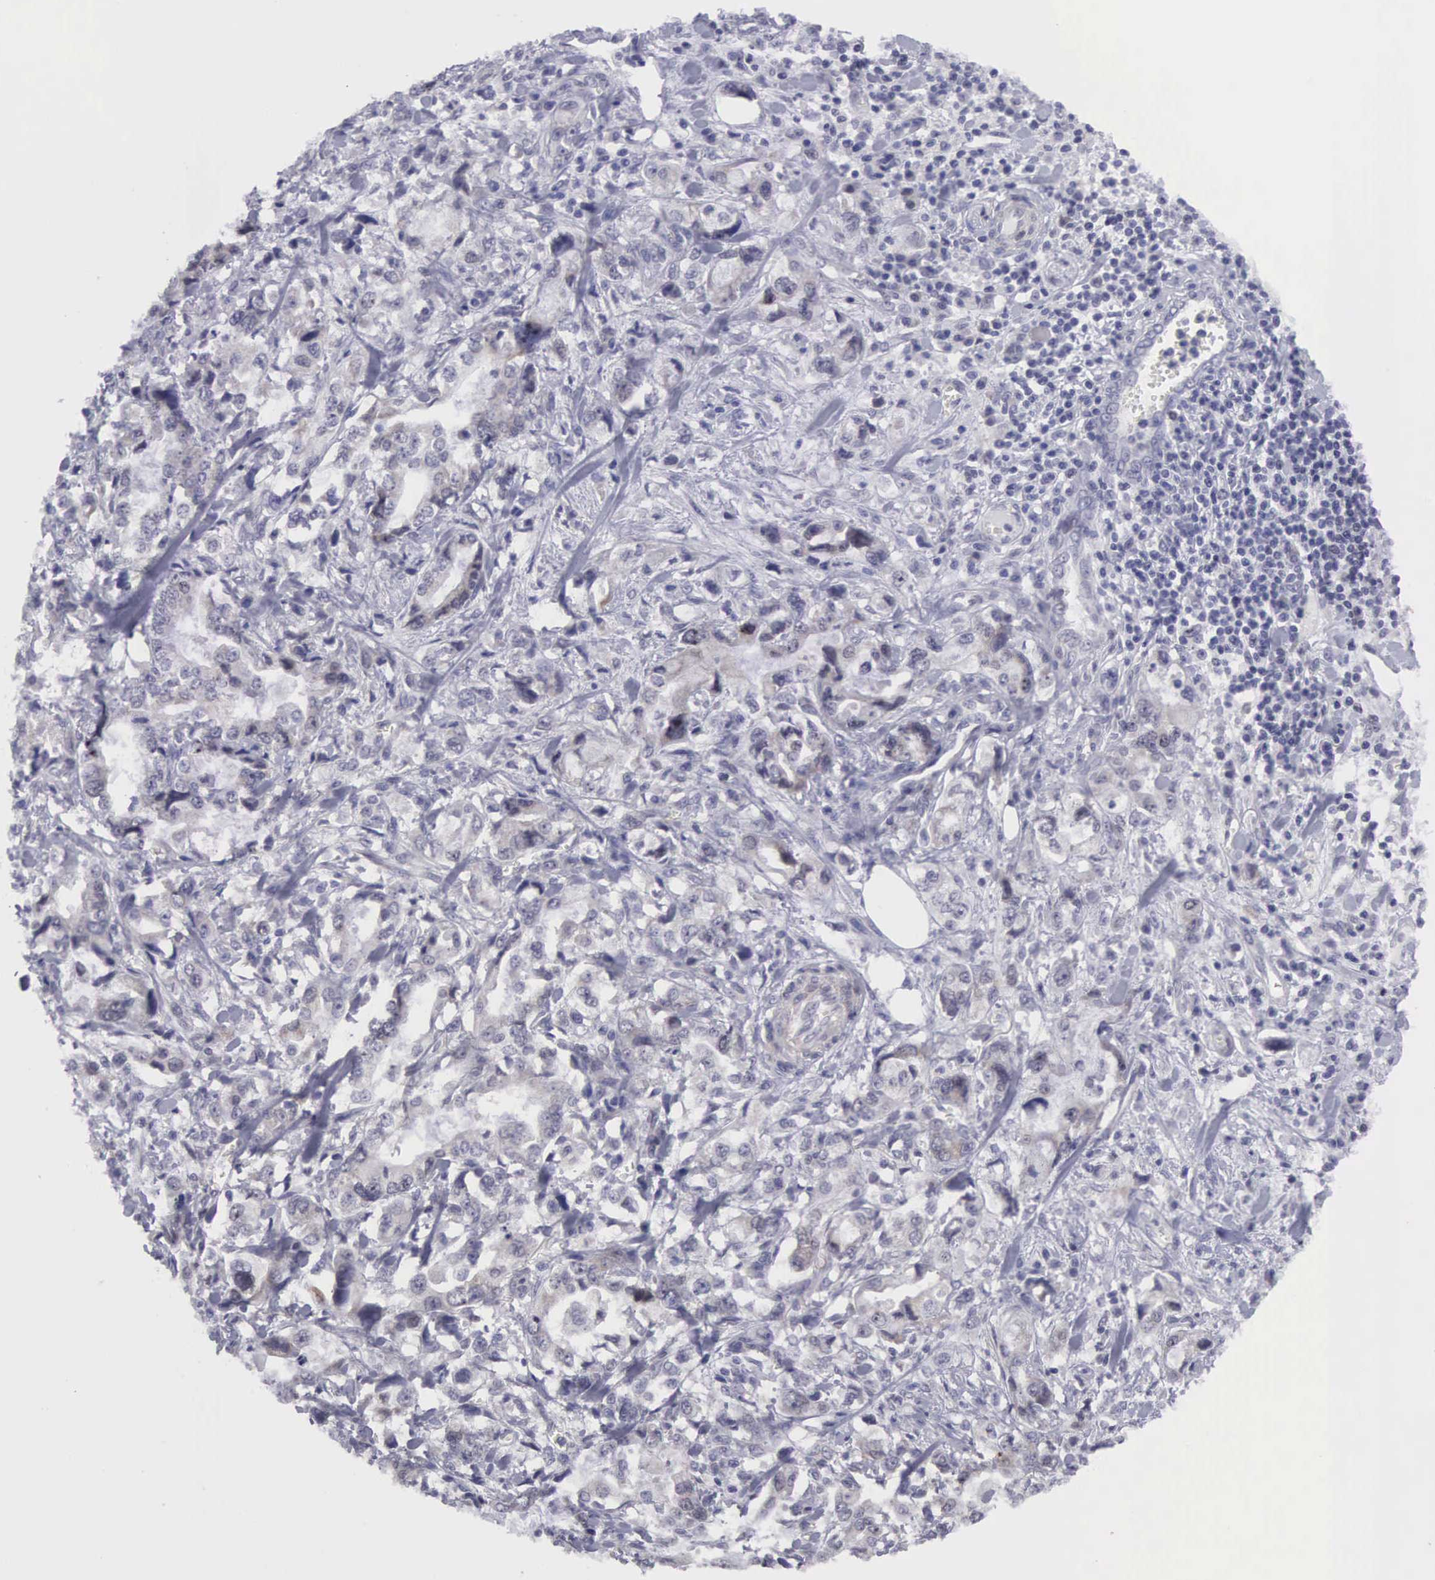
{"staining": {"intensity": "negative", "quantity": "none", "location": "none"}, "tissue": "stomach cancer", "cell_type": "Tumor cells", "image_type": "cancer", "snomed": [{"axis": "morphology", "description": "Adenocarcinoma, NOS"}, {"axis": "topography", "description": "Pancreas"}, {"axis": "topography", "description": "Stomach, upper"}], "caption": "DAB (3,3'-diaminobenzidine) immunohistochemical staining of adenocarcinoma (stomach) exhibits no significant expression in tumor cells.", "gene": "SOX11", "patient": {"sex": "male", "age": 77}}